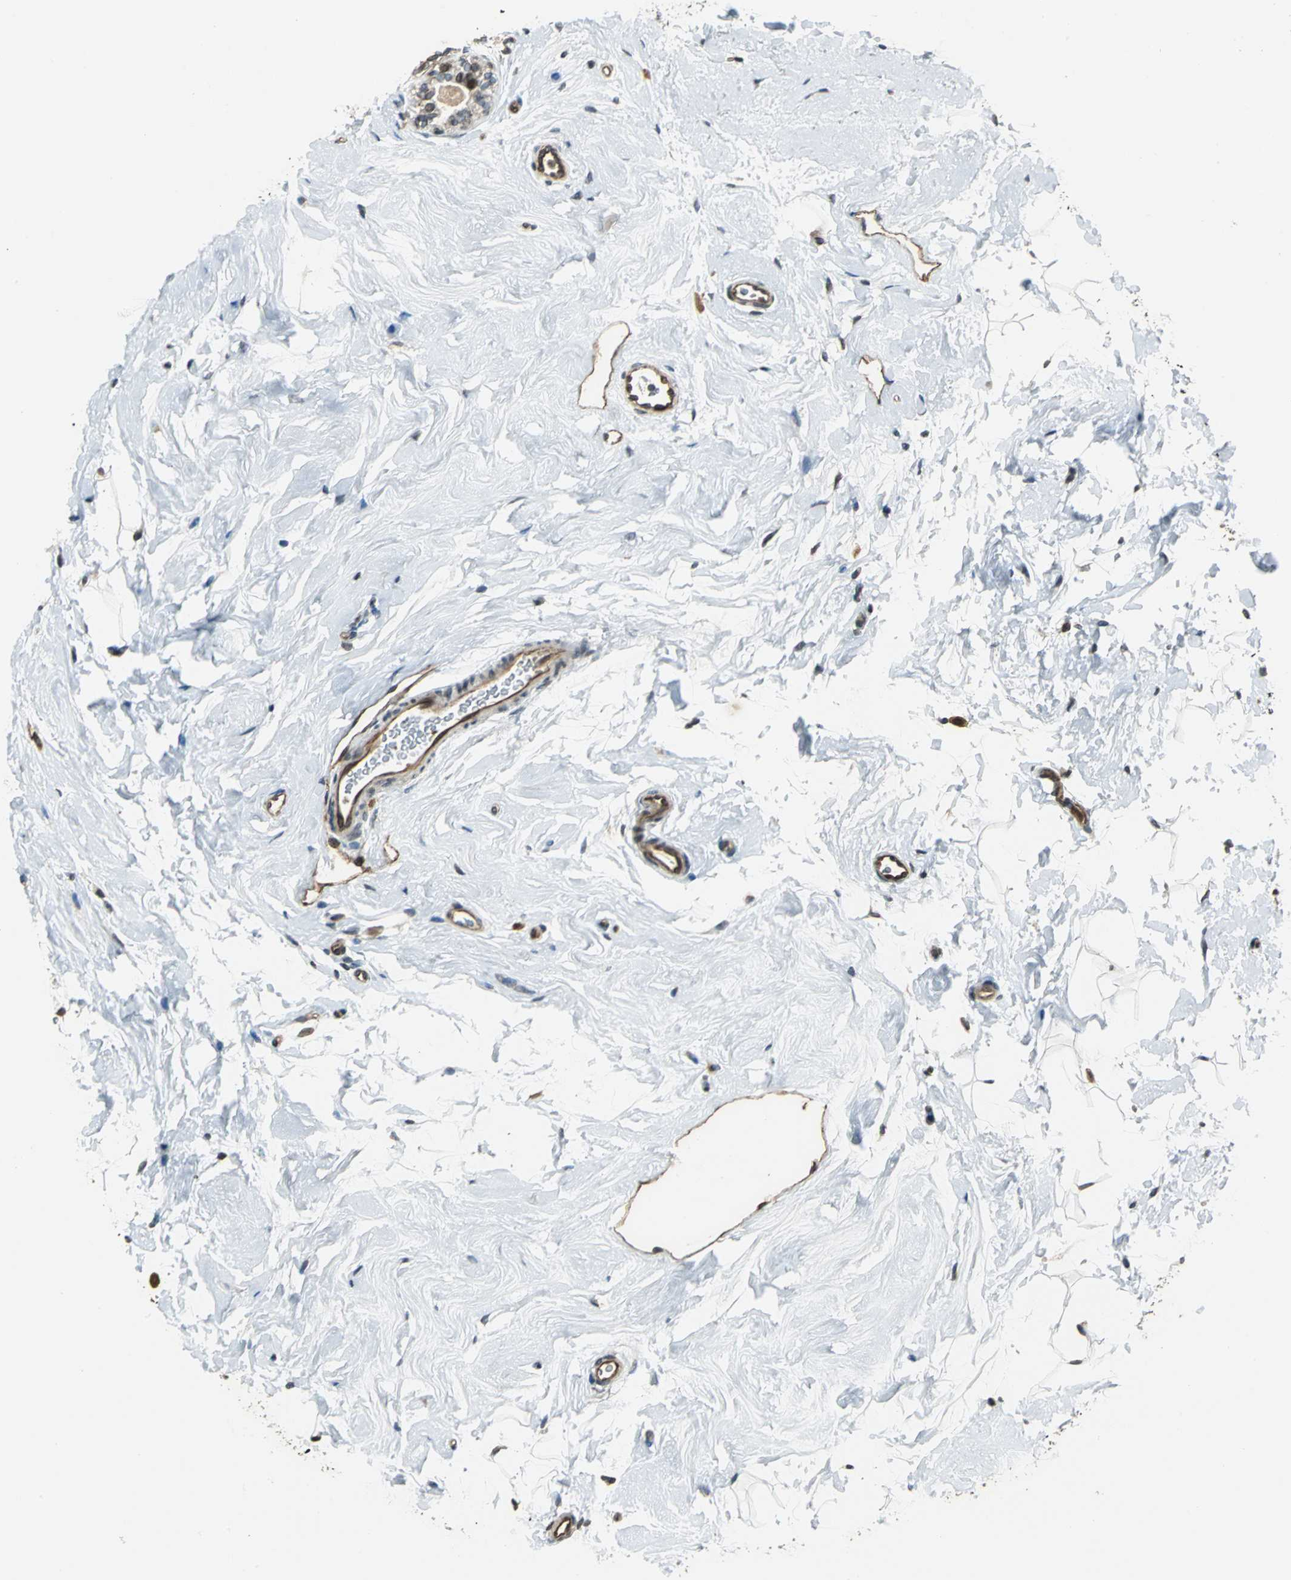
{"staining": {"intensity": "moderate", "quantity": ">75%", "location": "nuclear"}, "tissue": "breast", "cell_type": "Adipocytes", "image_type": "normal", "snomed": [{"axis": "morphology", "description": "Normal tissue, NOS"}, {"axis": "topography", "description": "Breast"}], "caption": "A high-resolution histopathology image shows immunohistochemistry (IHC) staining of unremarkable breast, which exhibits moderate nuclear positivity in approximately >75% of adipocytes. (DAB = brown stain, brightfield microscopy at high magnification).", "gene": "BRIP1", "patient": {"sex": "female", "age": 52}}